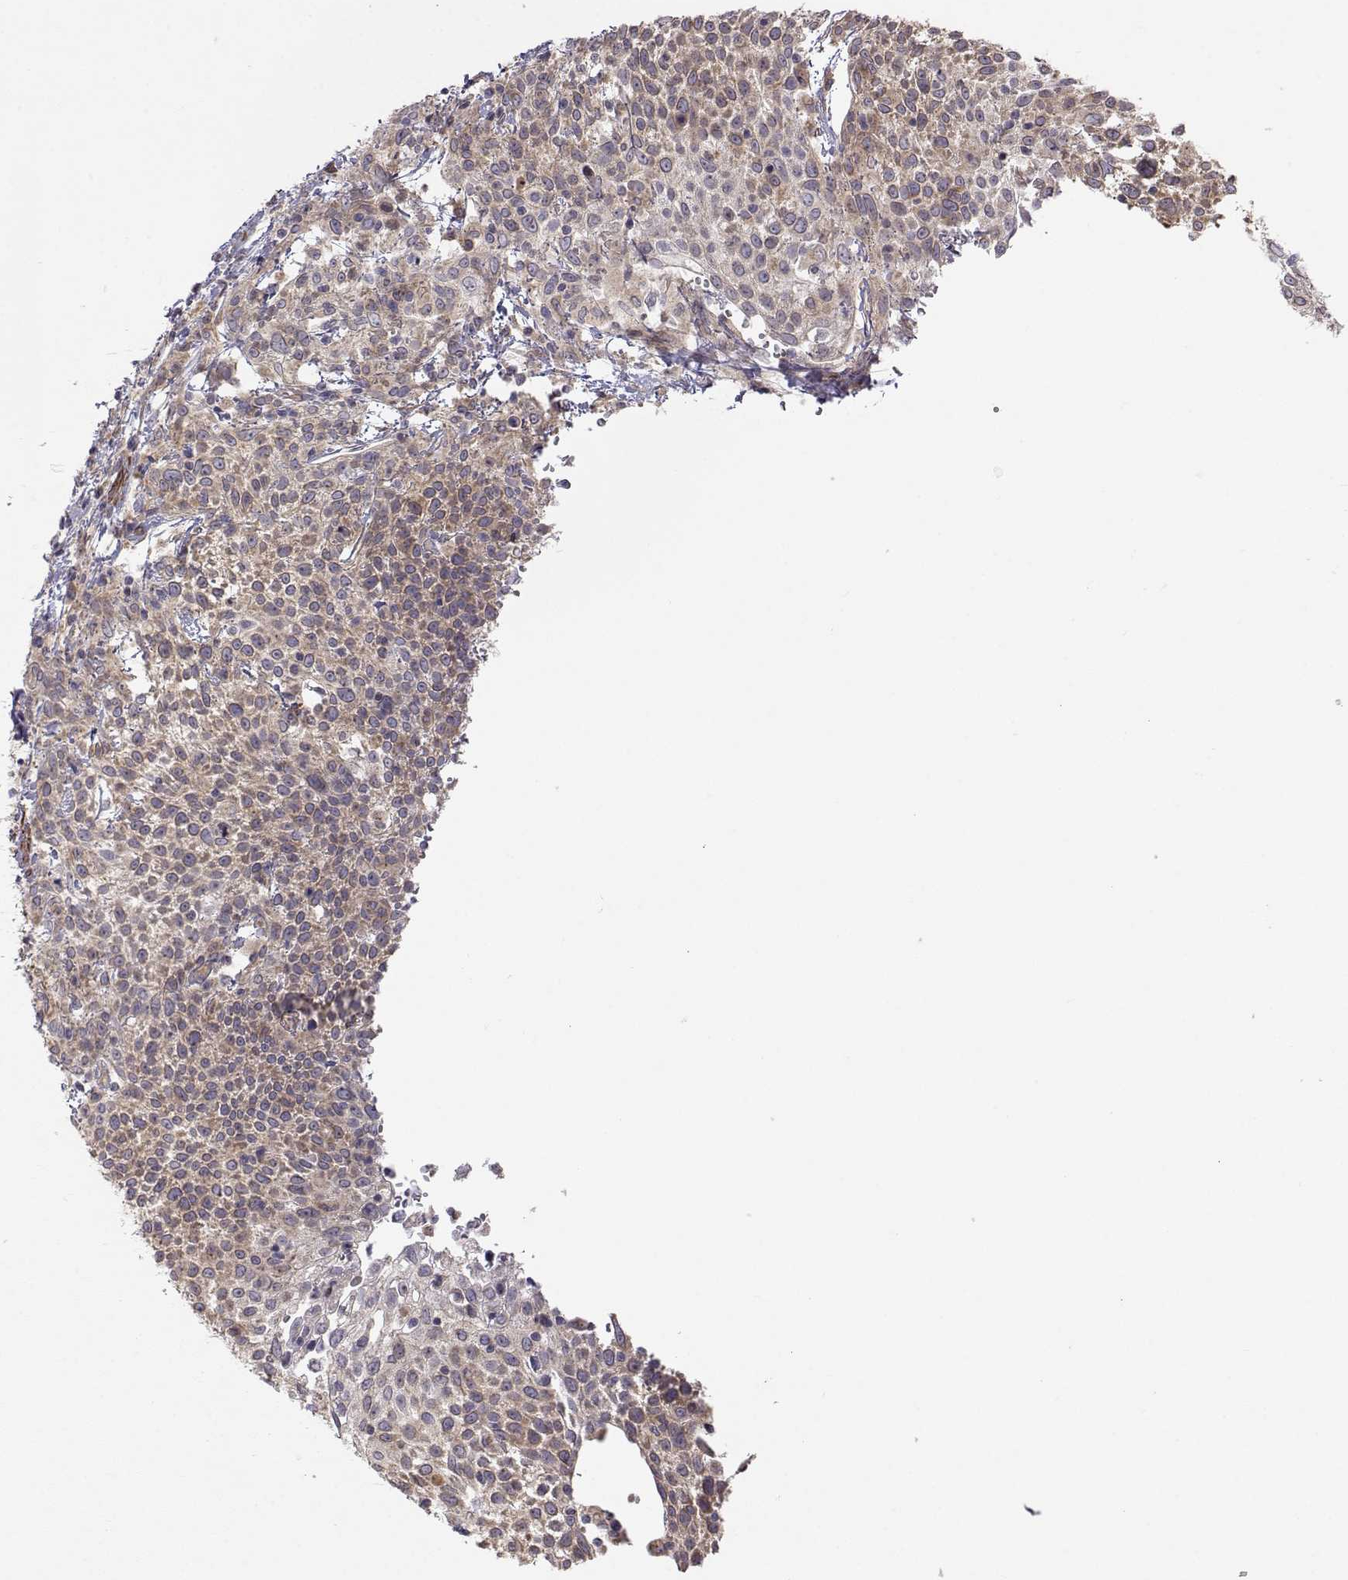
{"staining": {"intensity": "weak", "quantity": ">75%", "location": "cytoplasmic/membranous"}, "tissue": "cervical cancer", "cell_type": "Tumor cells", "image_type": "cancer", "snomed": [{"axis": "morphology", "description": "Squamous cell carcinoma, NOS"}, {"axis": "topography", "description": "Cervix"}], "caption": "IHC image of neoplastic tissue: human squamous cell carcinoma (cervical) stained using IHC reveals low levels of weak protein expression localized specifically in the cytoplasmic/membranous of tumor cells, appearing as a cytoplasmic/membranous brown color.", "gene": "PAIP1", "patient": {"sex": "female", "age": 61}}